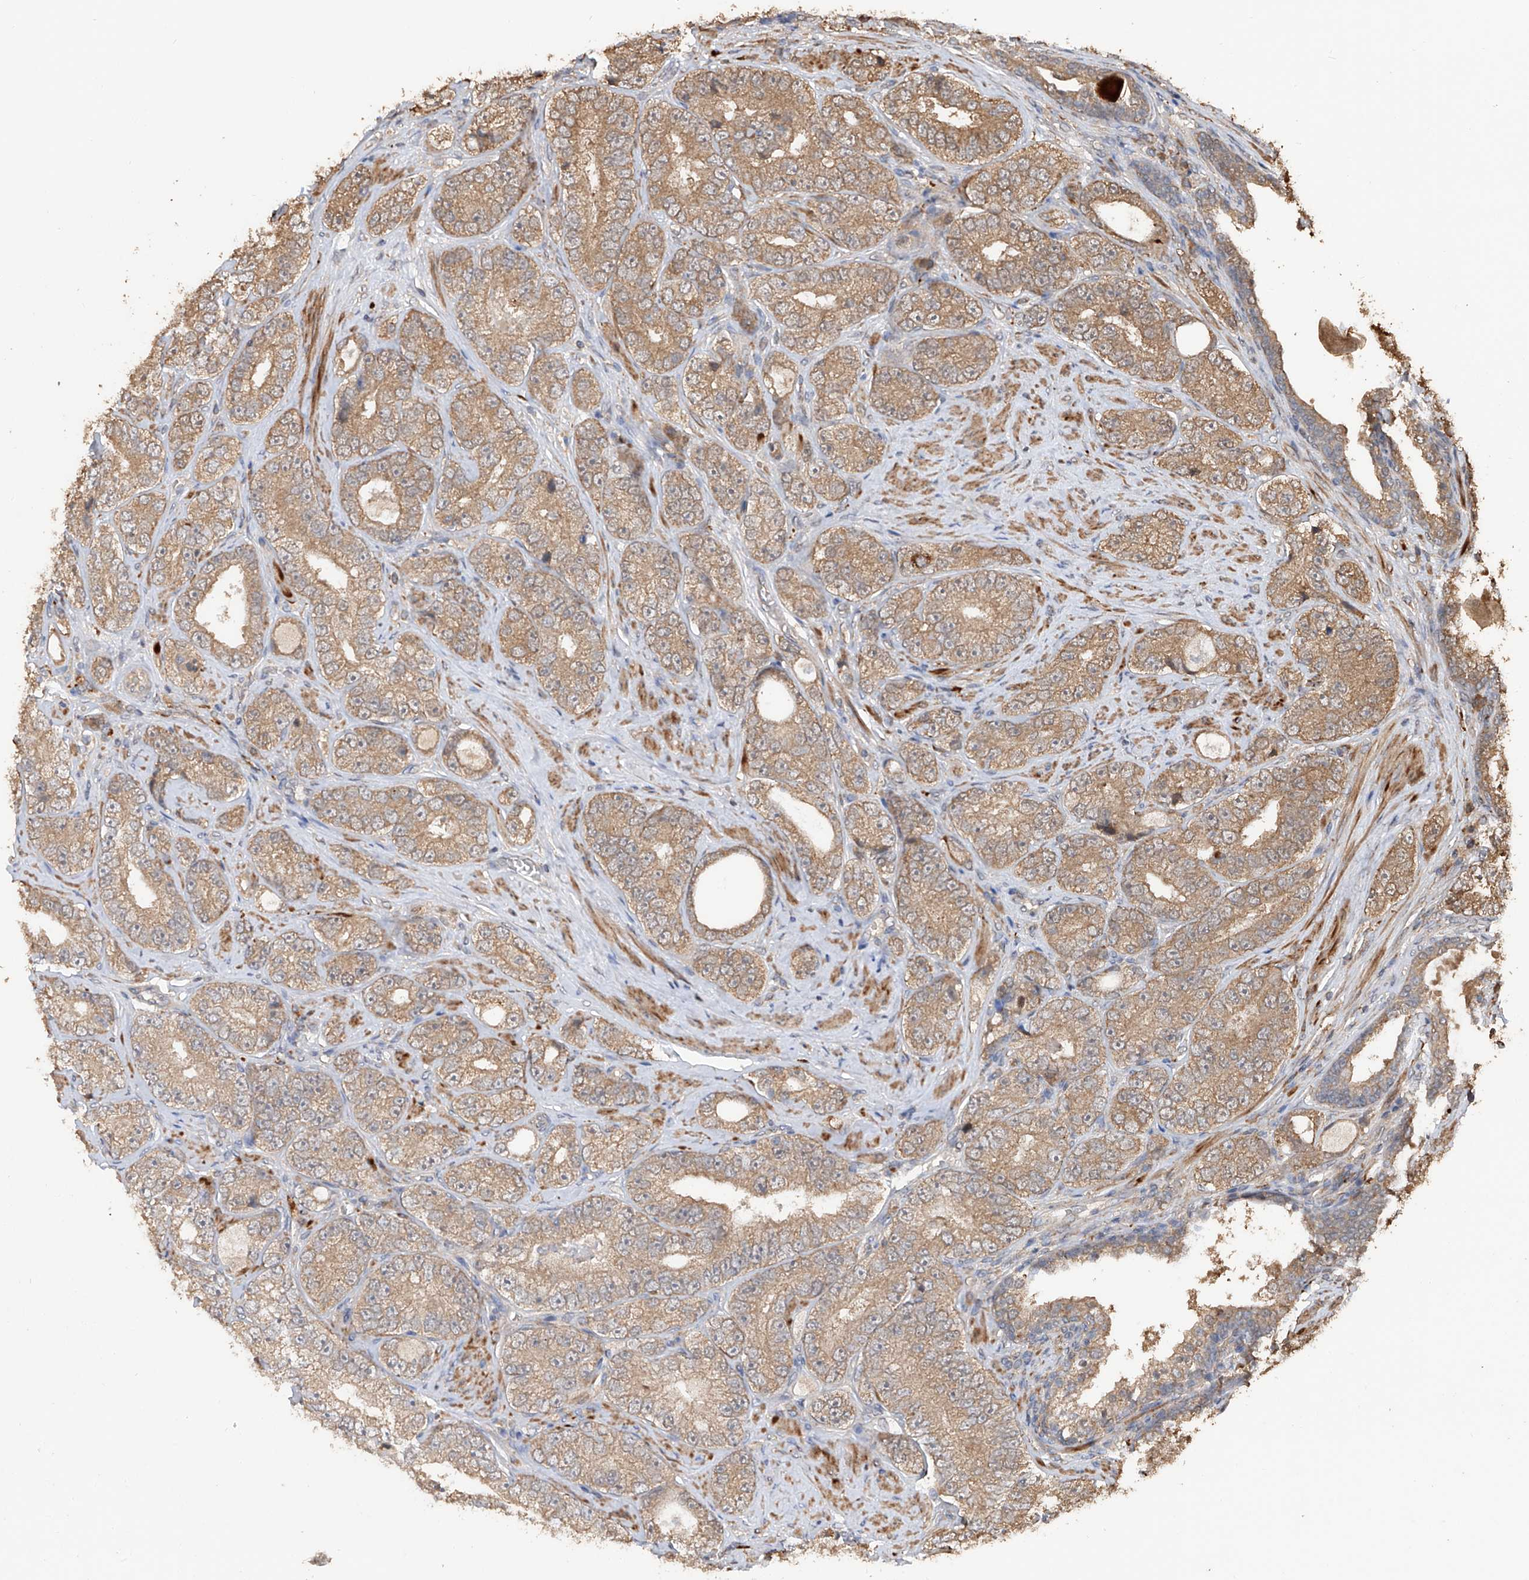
{"staining": {"intensity": "moderate", "quantity": ">75%", "location": "cytoplasmic/membranous"}, "tissue": "prostate cancer", "cell_type": "Tumor cells", "image_type": "cancer", "snomed": [{"axis": "morphology", "description": "Adenocarcinoma, High grade"}, {"axis": "topography", "description": "Prostate"}], "caption": "The image exhibits staining of prostate cancer, revealing moderate cytoplasmic/membranous protein positivity (brown color) within tumor cells.", "gene": "FAM135A", "patient": {"sex": "male", "age": 56}}